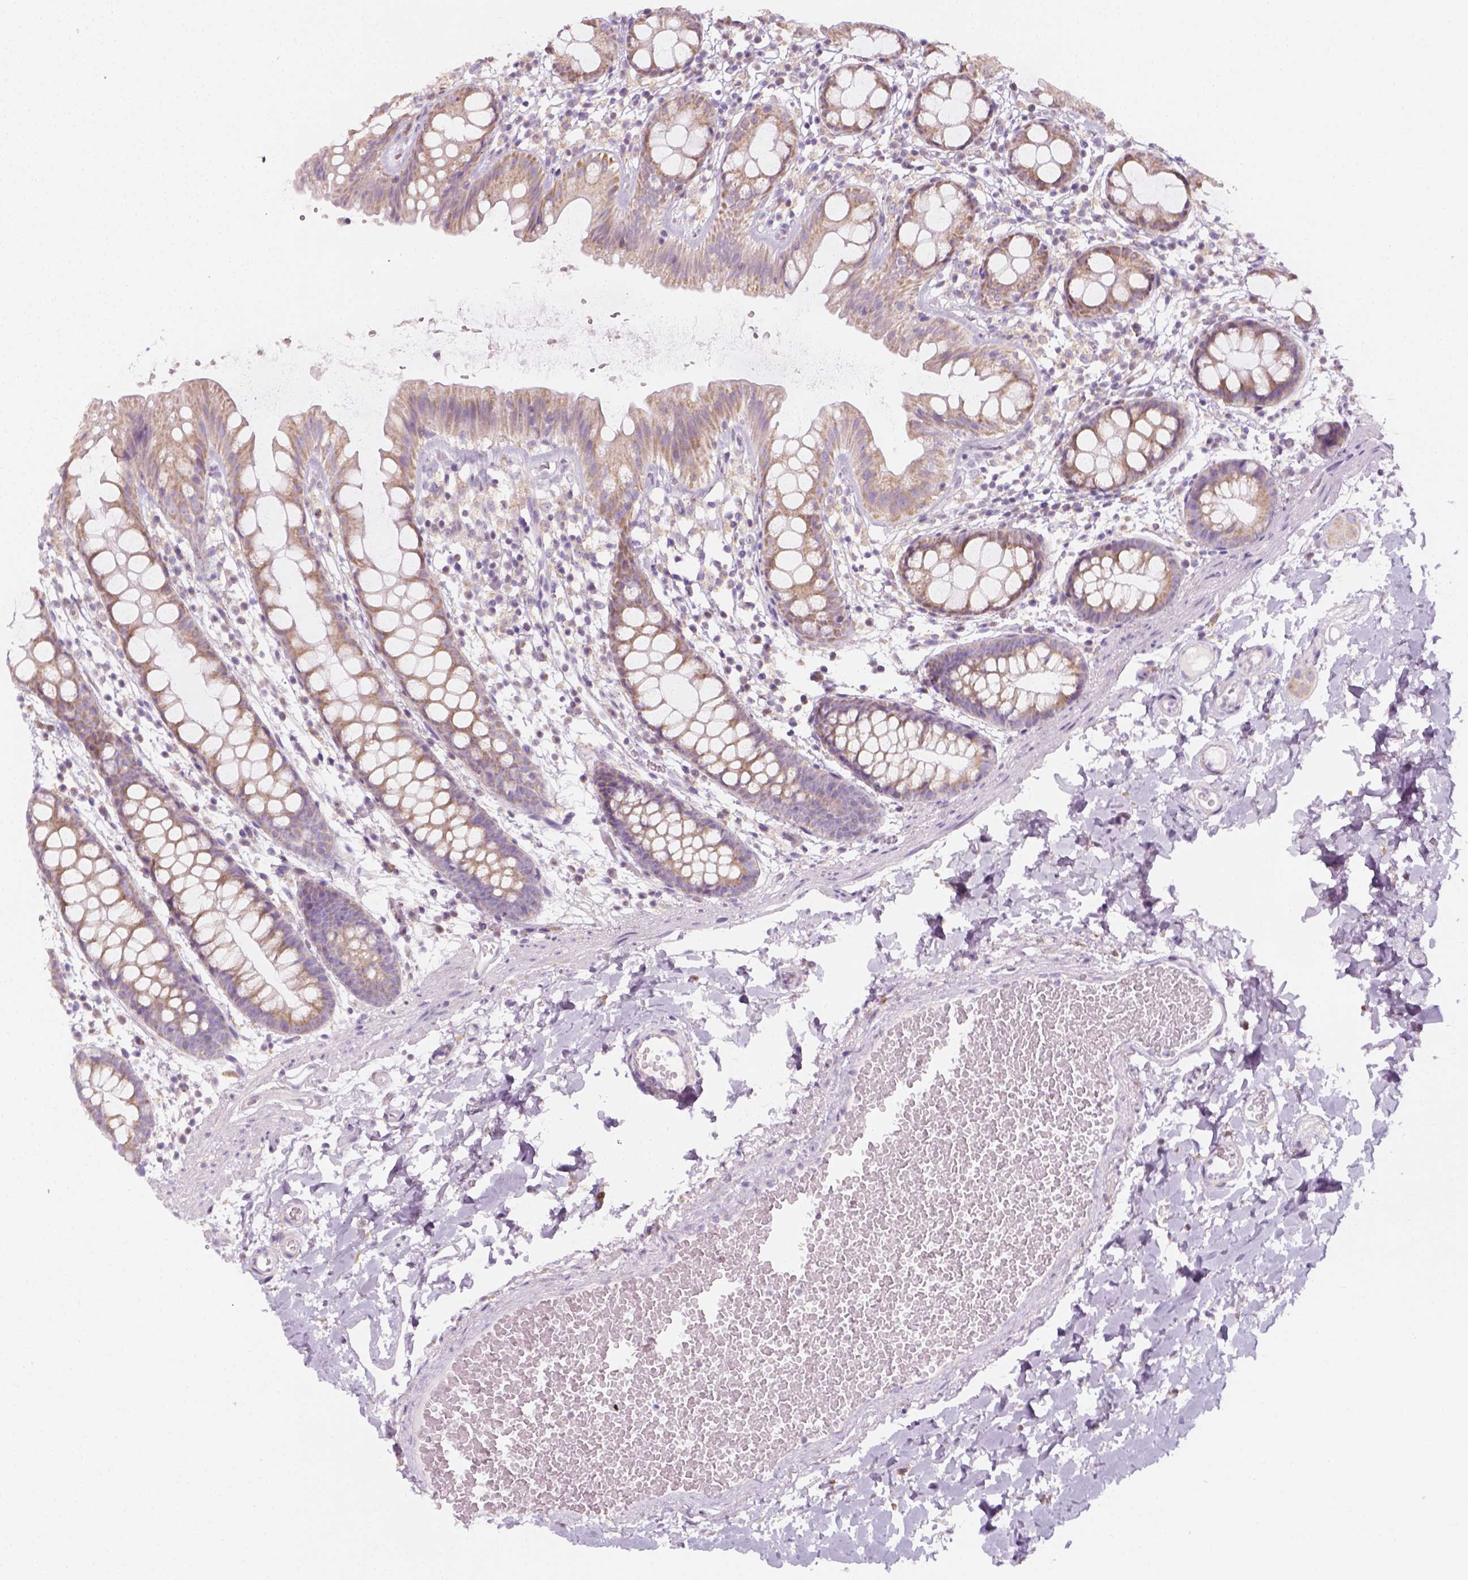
{"staining": {"intensity": "weak", "quantity": ">75%", "location": "cytoplasmic/membranous"}, "tissue": "rectum", "cell_type": "Glandular cells", "image_type": "normal", "snomed": [{"axis": "morphology", "description": "Normal tissue, NOS"}, {"axis": "topography", "description": "Rectum"}], "caption": "Immunohistochemistry photomicrograph of unremarkable rectum: human rectum stained using immunohistochemistry (IHC) displays low levels of weak protein expression localized specifically in the cytoplasmic/membranous of glandular cells, appearing as a cytoplasmic/membranous brown color.", "gene": "AWAT2", "patient": {"sex": "male", "age": 57}}